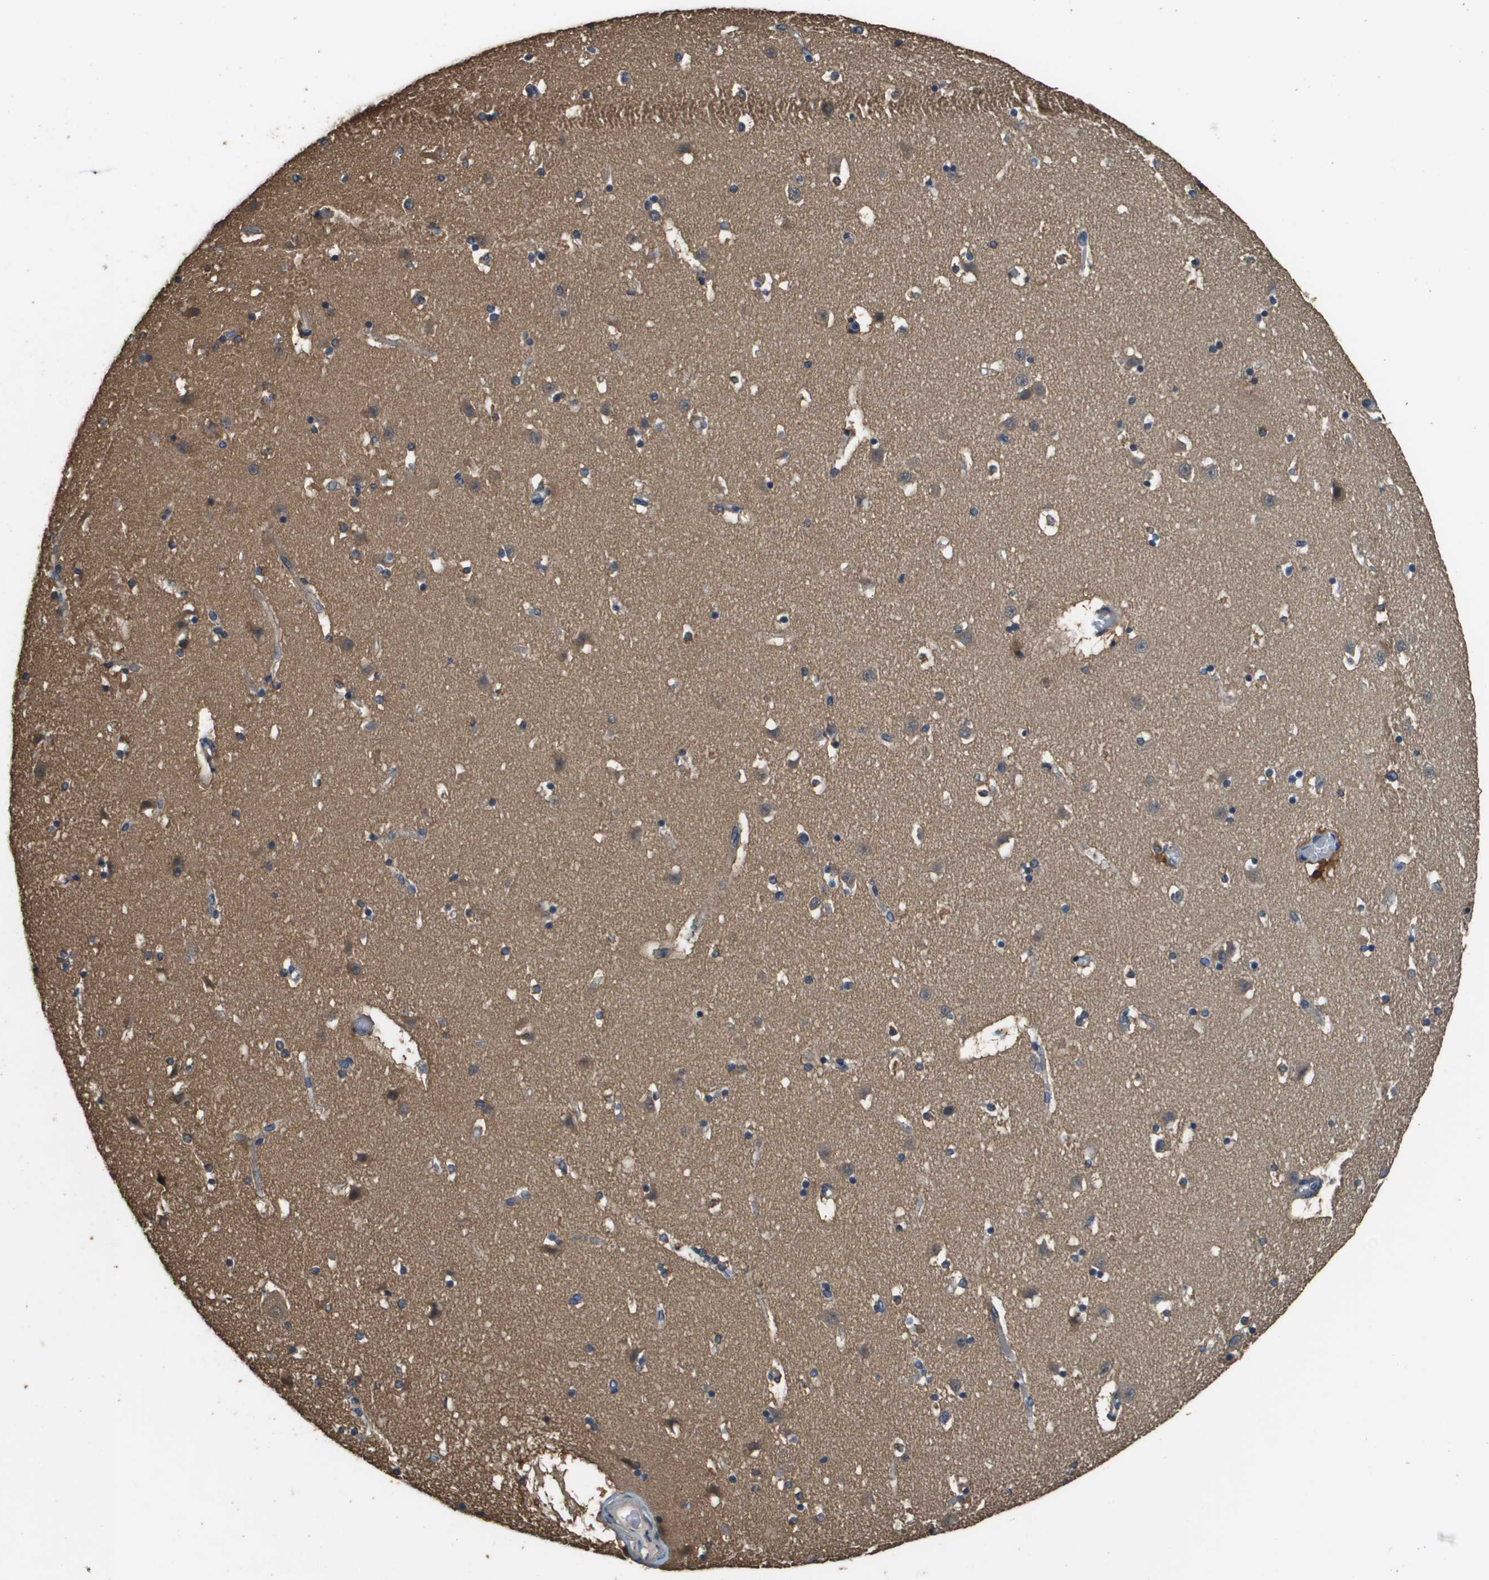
{"staining": {"intensity": "moderate", "quantity": "<25%", "location": "cytoplasmic/membranous"}, "tissue": "caudate", "cell_type": "Glial cells", "image_type": "normal", "snomed": [{"axis": "morphology", "description": "Normal tissue, NOS"}, {"axis": "topography", "description": "Lateral ventricle wall"}], "caption": "Human caudate stained for a protein (brown) demonstrates moderate cytoplasmic/membranous positive staining in approximately <25% of glial cells.", "gene": "RAB6B", "patient": {"sex": "male", "age": 45}}